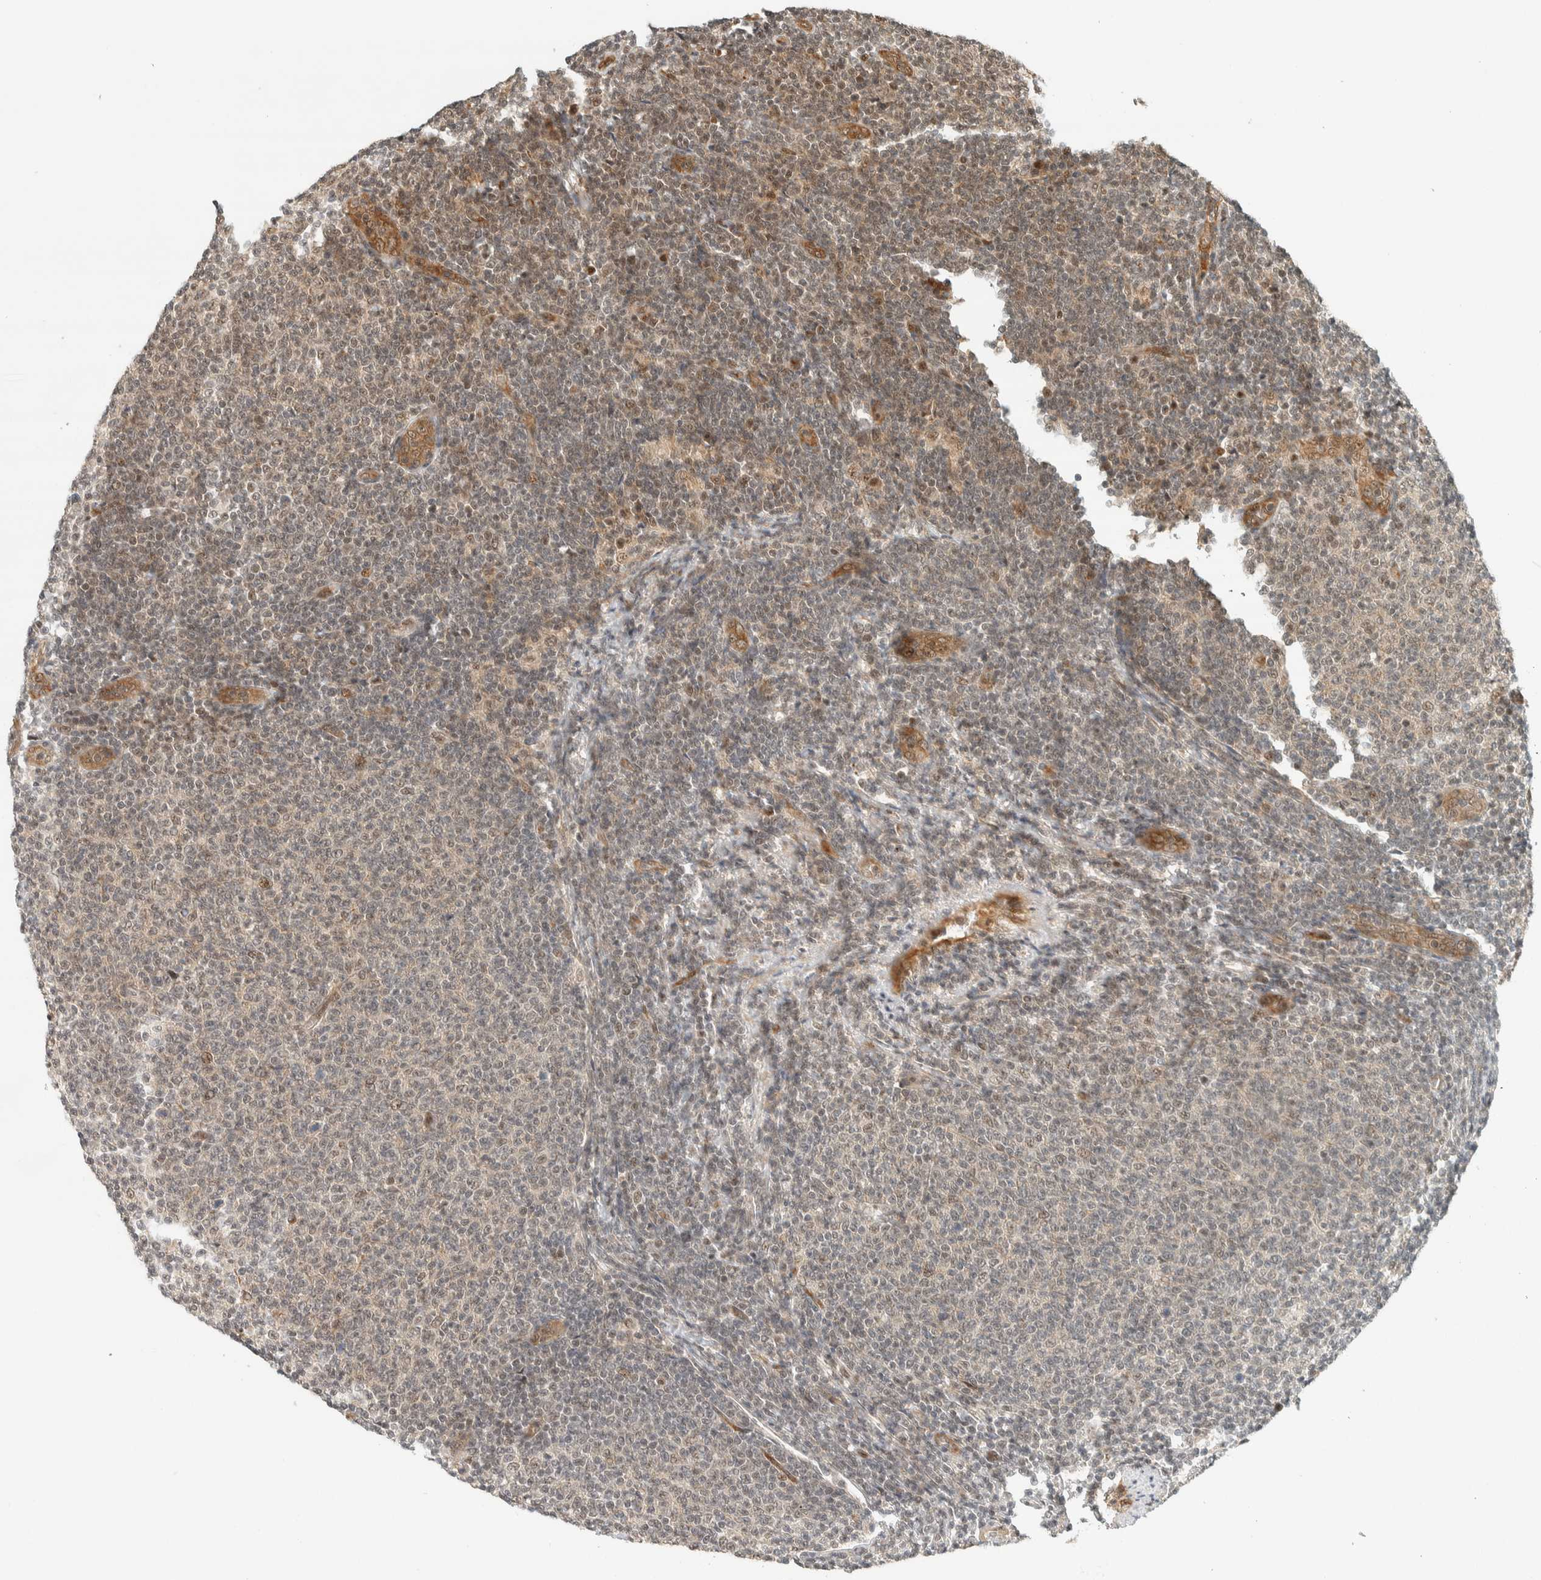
{"staining": {"intensity": "weak", "quantity": "<25%", "location": "cytoplasmic/membranous,nuclear"}, "tissue": "lymphoma", "cell_type": "Tumor cells", "image_type": "cancer", "snomed": [{"axis": "morphology", "description": "Malignant lymphoma, non-Hodgkin's type, Low grade"}, {"axis": "topography", "description": "Lymph node"}], "caption": "Immunohistochemistry photomicrograph of lymphoma stained for a protein (brown), which demonstrates no expression in tumor cells. The staining was performed using DAB (3,3'-diaminobenzidine) to visualize the protein expression in brown, while the nuclei were stained in blue with hematoxylin (Magnification: 20x).", "gene": "SIK1", "patient": {"sex": "male", "age": 66}}